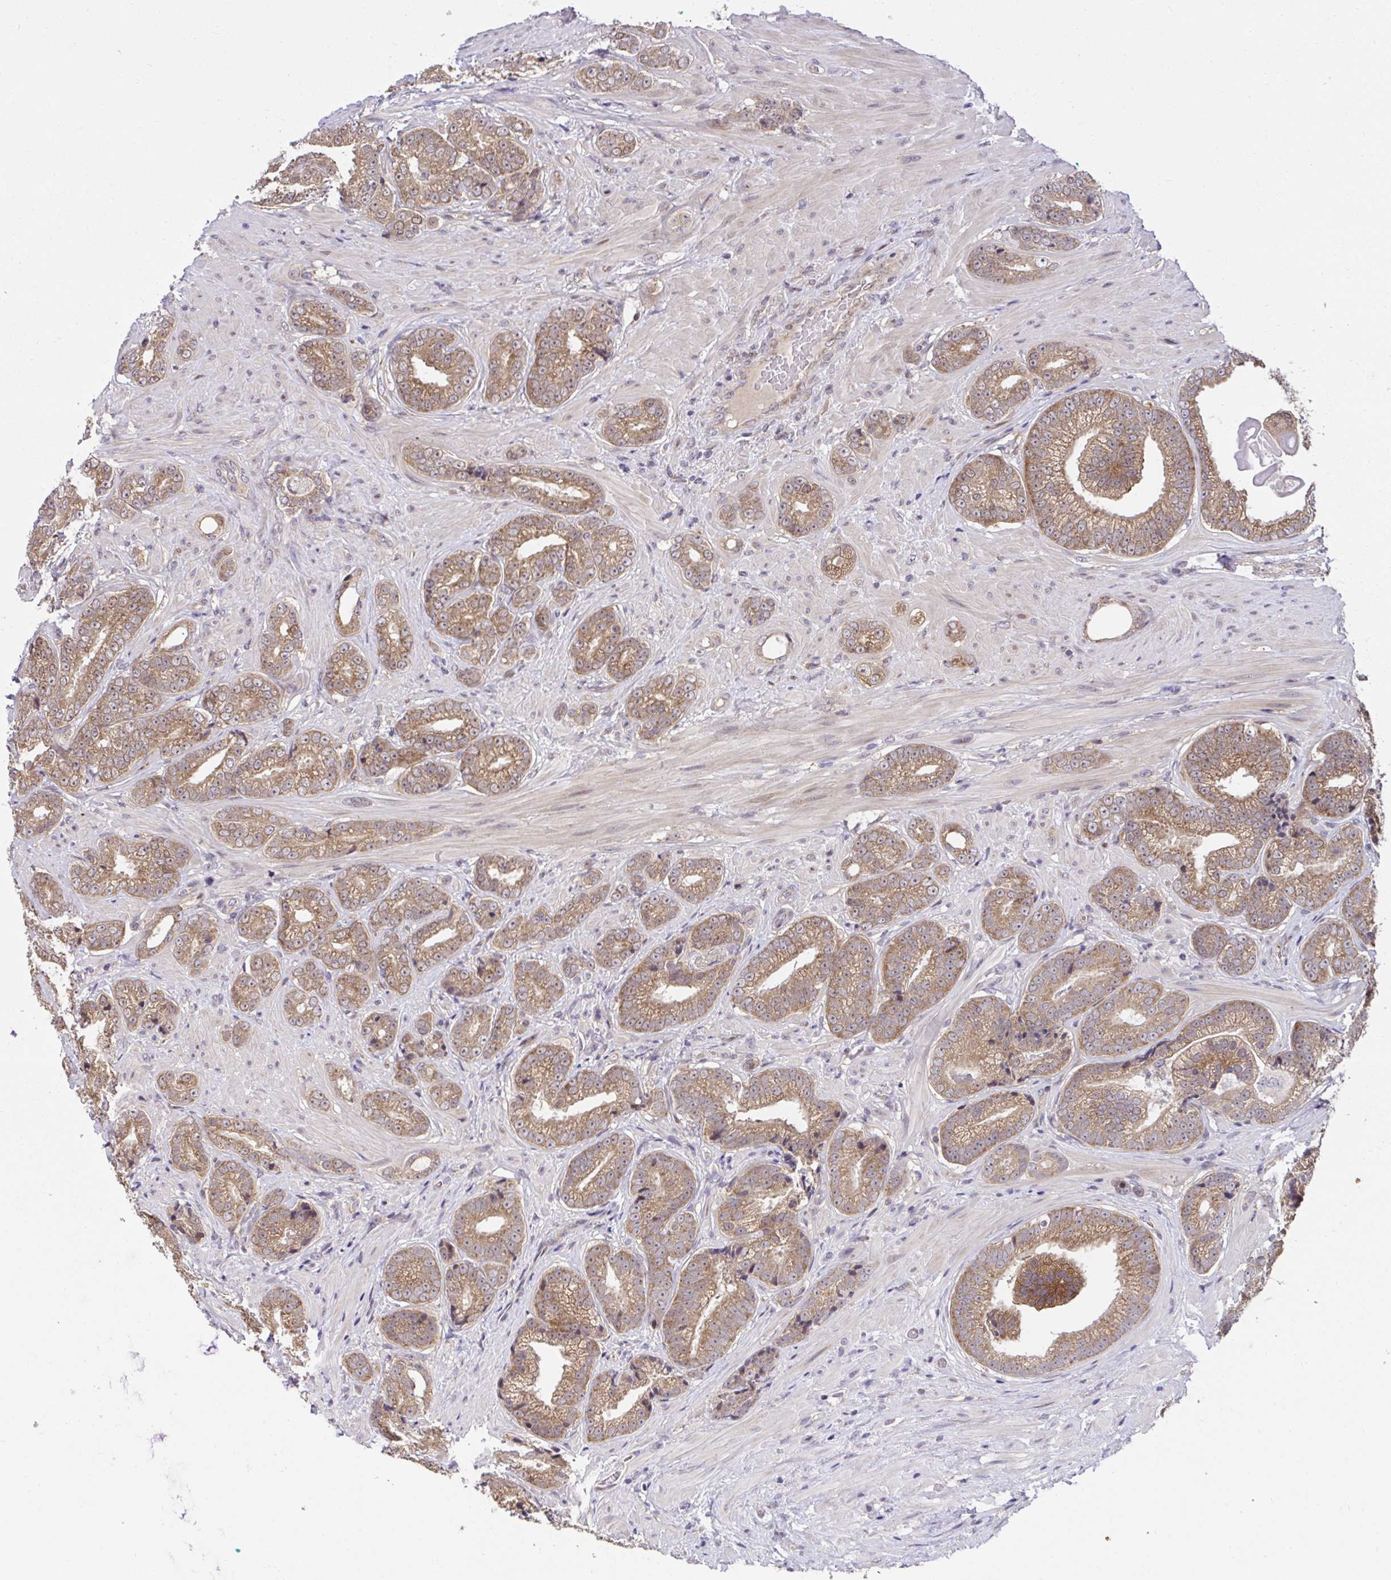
{"staining": {"intensity": "moderate", "quantity": ">75%", "location": "cytoplasmic/membranous"}, "tissue": "prostate cancer", "cell_type": "Tumor cells", "image_type": "cancer", "snomed": [{"axis": "morphology", "description": "Adenocarcinoma, Low grade"}, {"axis": "topography", "description": "Prostate"}], "caption": "Tumor cells reveal moderate cytoplasmic/membranous expression in approximately >75% of cells in prostate cancer (adenocarcinoma (low-grade)).", "gene": "RDH14", "patient": {"sex": "male", "age": 61}}